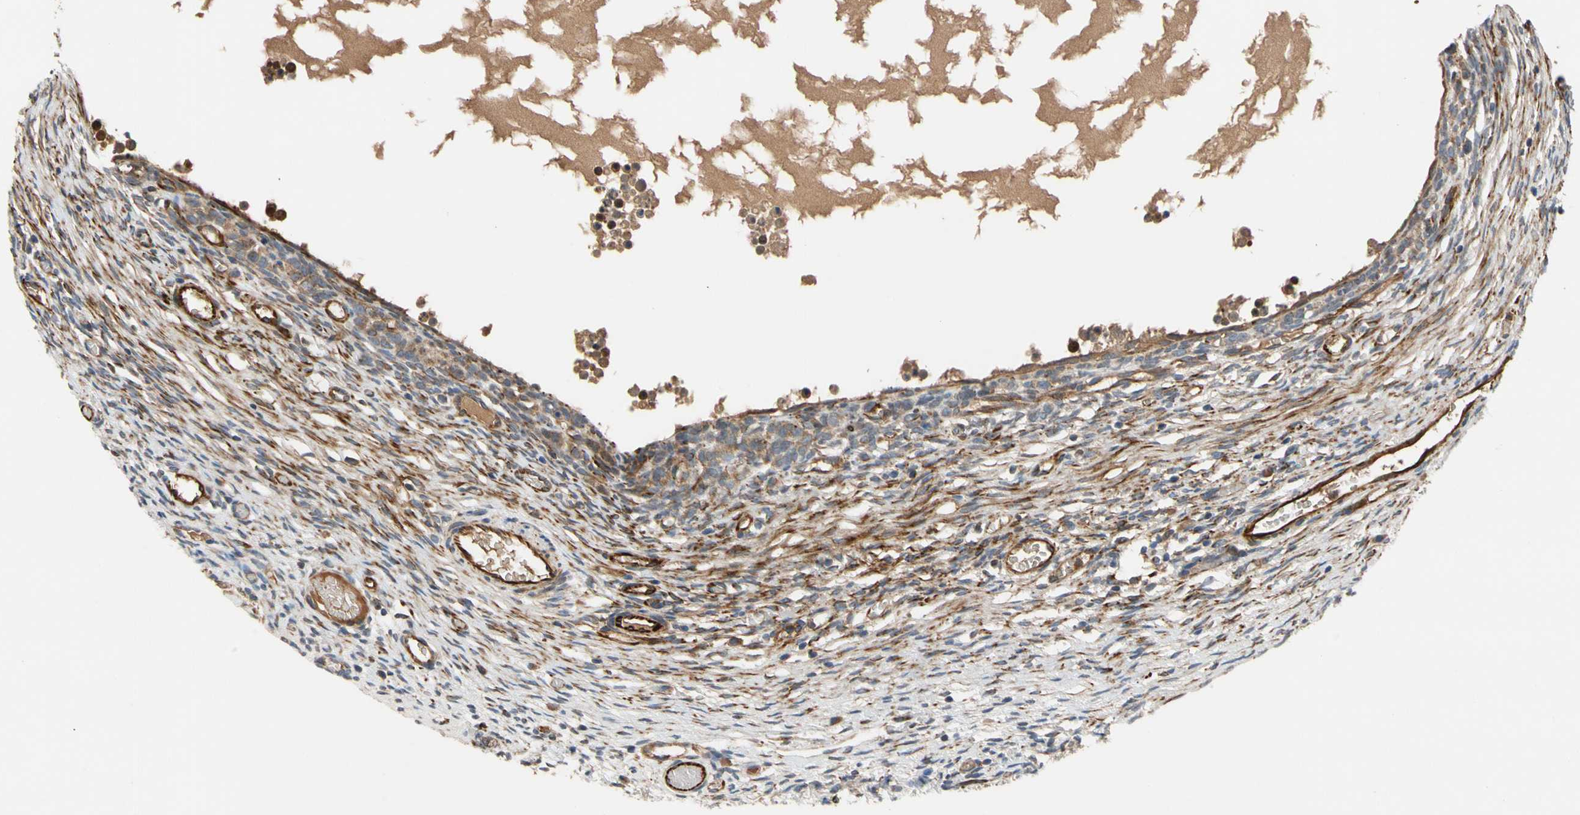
{"staining": {"intensity": "moderate", "quantity": ">75%", "location": "cytoplasmic/membranous"}, "tissue": "ovary", "cell_type": "Follicle cells", "image_type": "normal", "snomed": [{"axis": "morphology", "description": "Normal tissue, NOS"}, {"axis": "topography", "description": "Ovary"}], "caption": "This photomicrograph reveals IHC staining of normal ovary, with medium moderate cytoplasmic/membranous staining in about >75% of follicle cells.", "gene": "FGD6", "patient": {"sex": "female", "age": 35}}